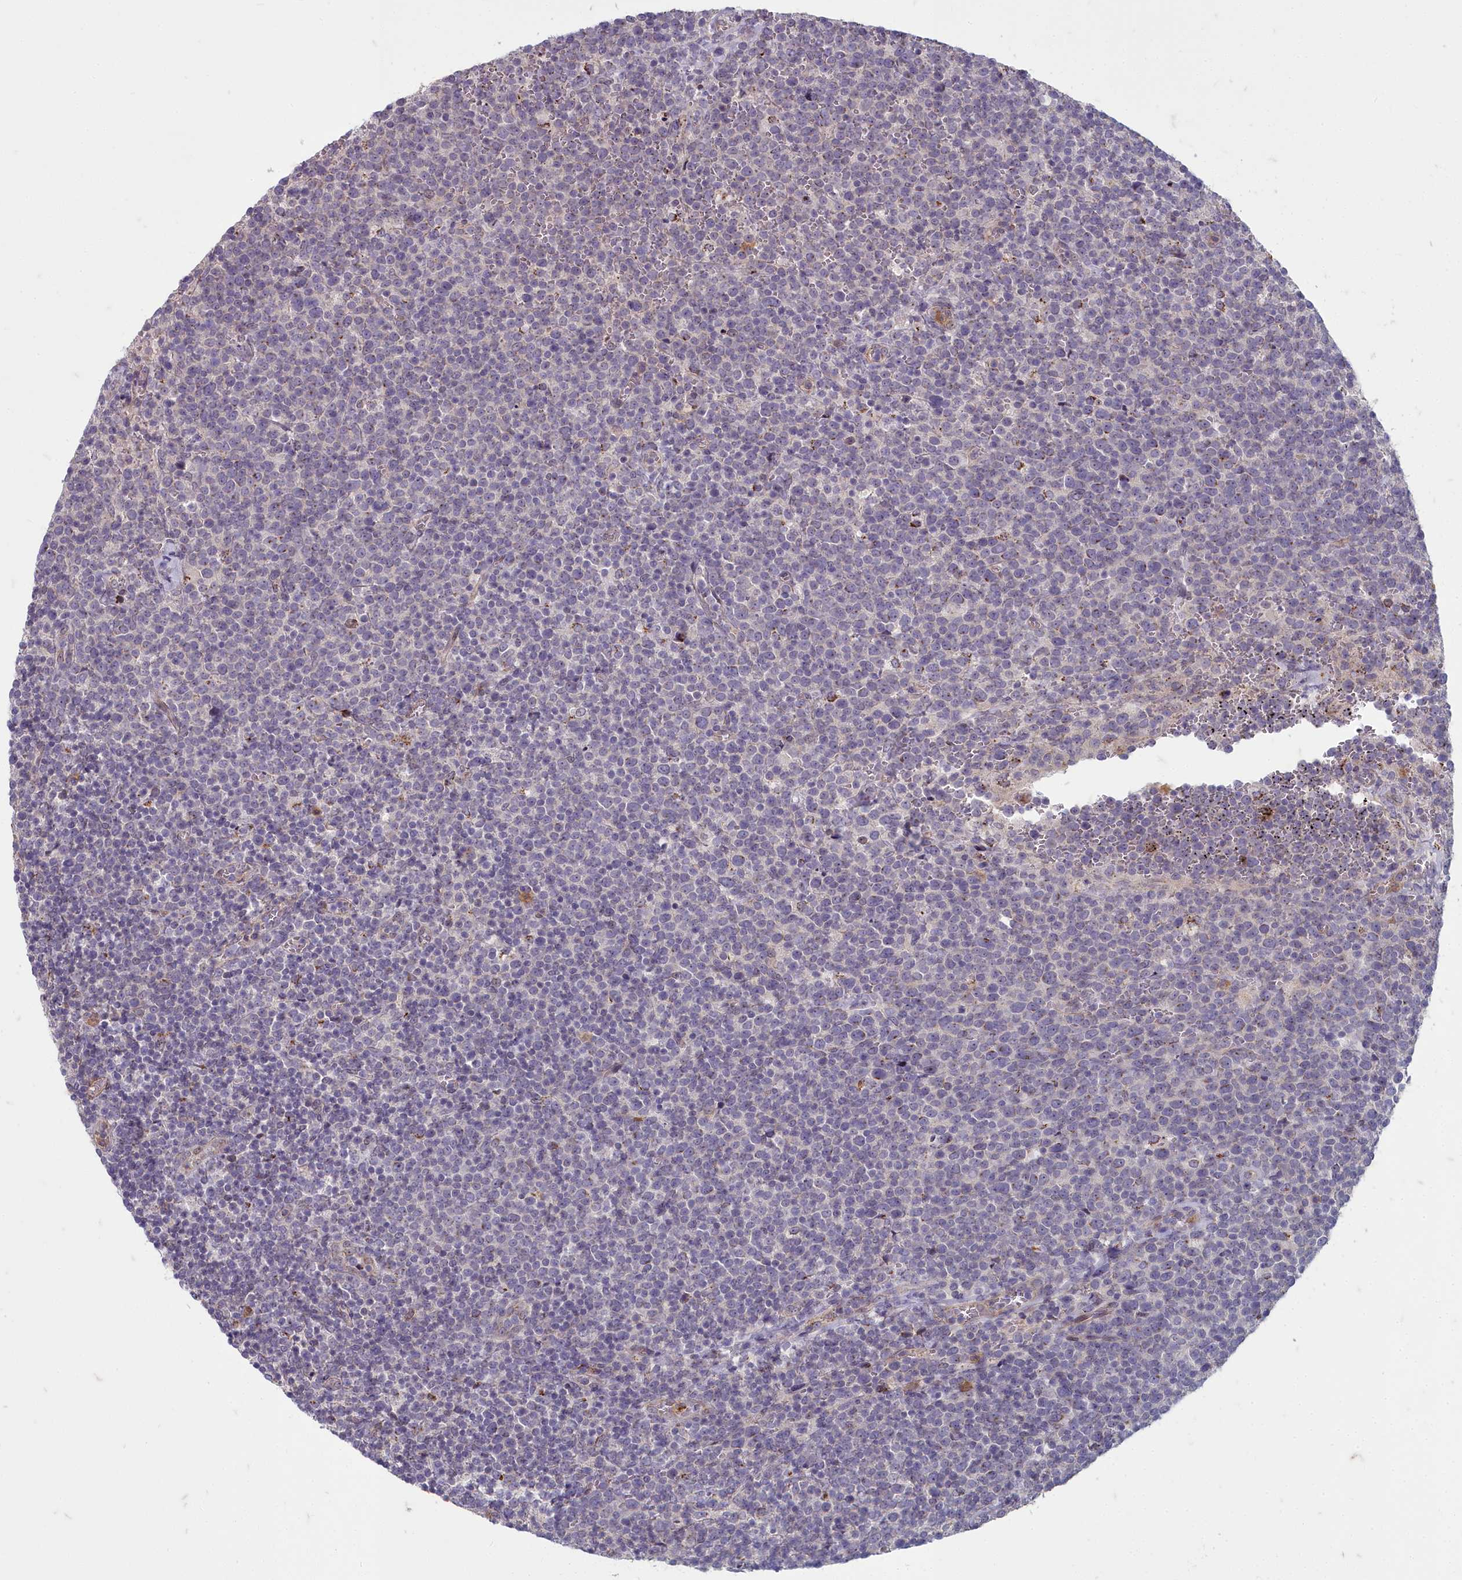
{"staining": {"intensity": "negative", "quantity": "none", "location": "none"}, "tissue": "lymphoma", "cell_type": "Tumor cells", "image_type": "cancer", "snomed": [{"axis": "morphology", "description": "Malignant lymphoma, non-Hodgkin's type, High grade"}, {"axis": "topography", "description": "Lymph node"}], "caption": "Immunohistochemistry (IHC) of human lymphoma displays no expression in tumor cells. (DAB IHC, high magnification).", "gene": "ZNF626", "patient": {"sex": "male", "age": 61}}